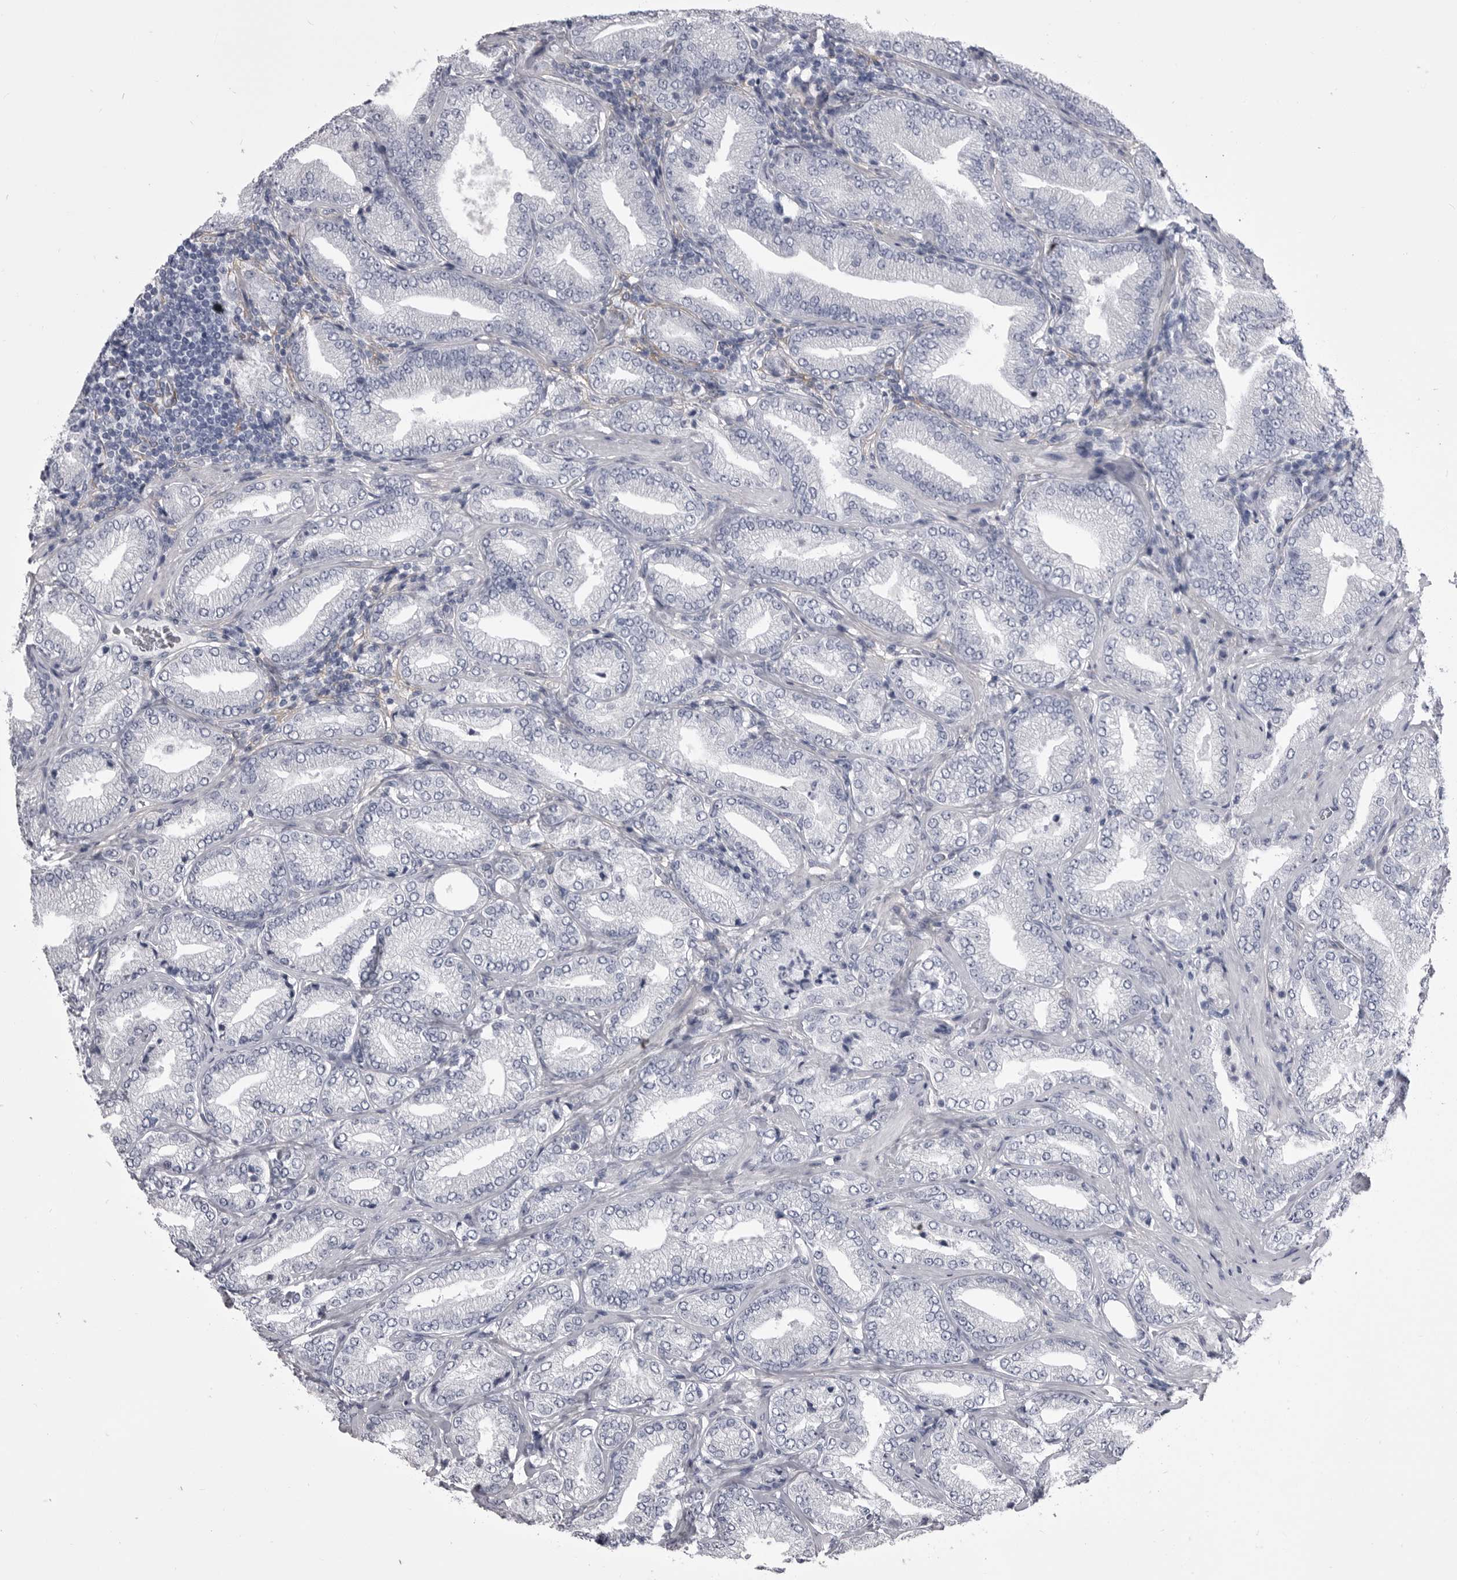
{"staining": {"intensity": "negative", "quantity": "none", "location": "none"}, "tissue": "prostate cancer", "cell_type": "Tumor cells", "image_type": "cancer", "snomed": [{"axis": "morphology", "description": "Adenocarcinoma, Low grade"}, {"axis": "topography", "description": "Prostate"}], "caption": "Immunohistochemistry (IHC) histopathology image of neoplastic tissue: prostate adenocarcinoma (low-grade) stained with DAB displays no significant protein staining in tumor cells.", "gene": "ANK2", "patient": {"sex": "male", "age": 62}}